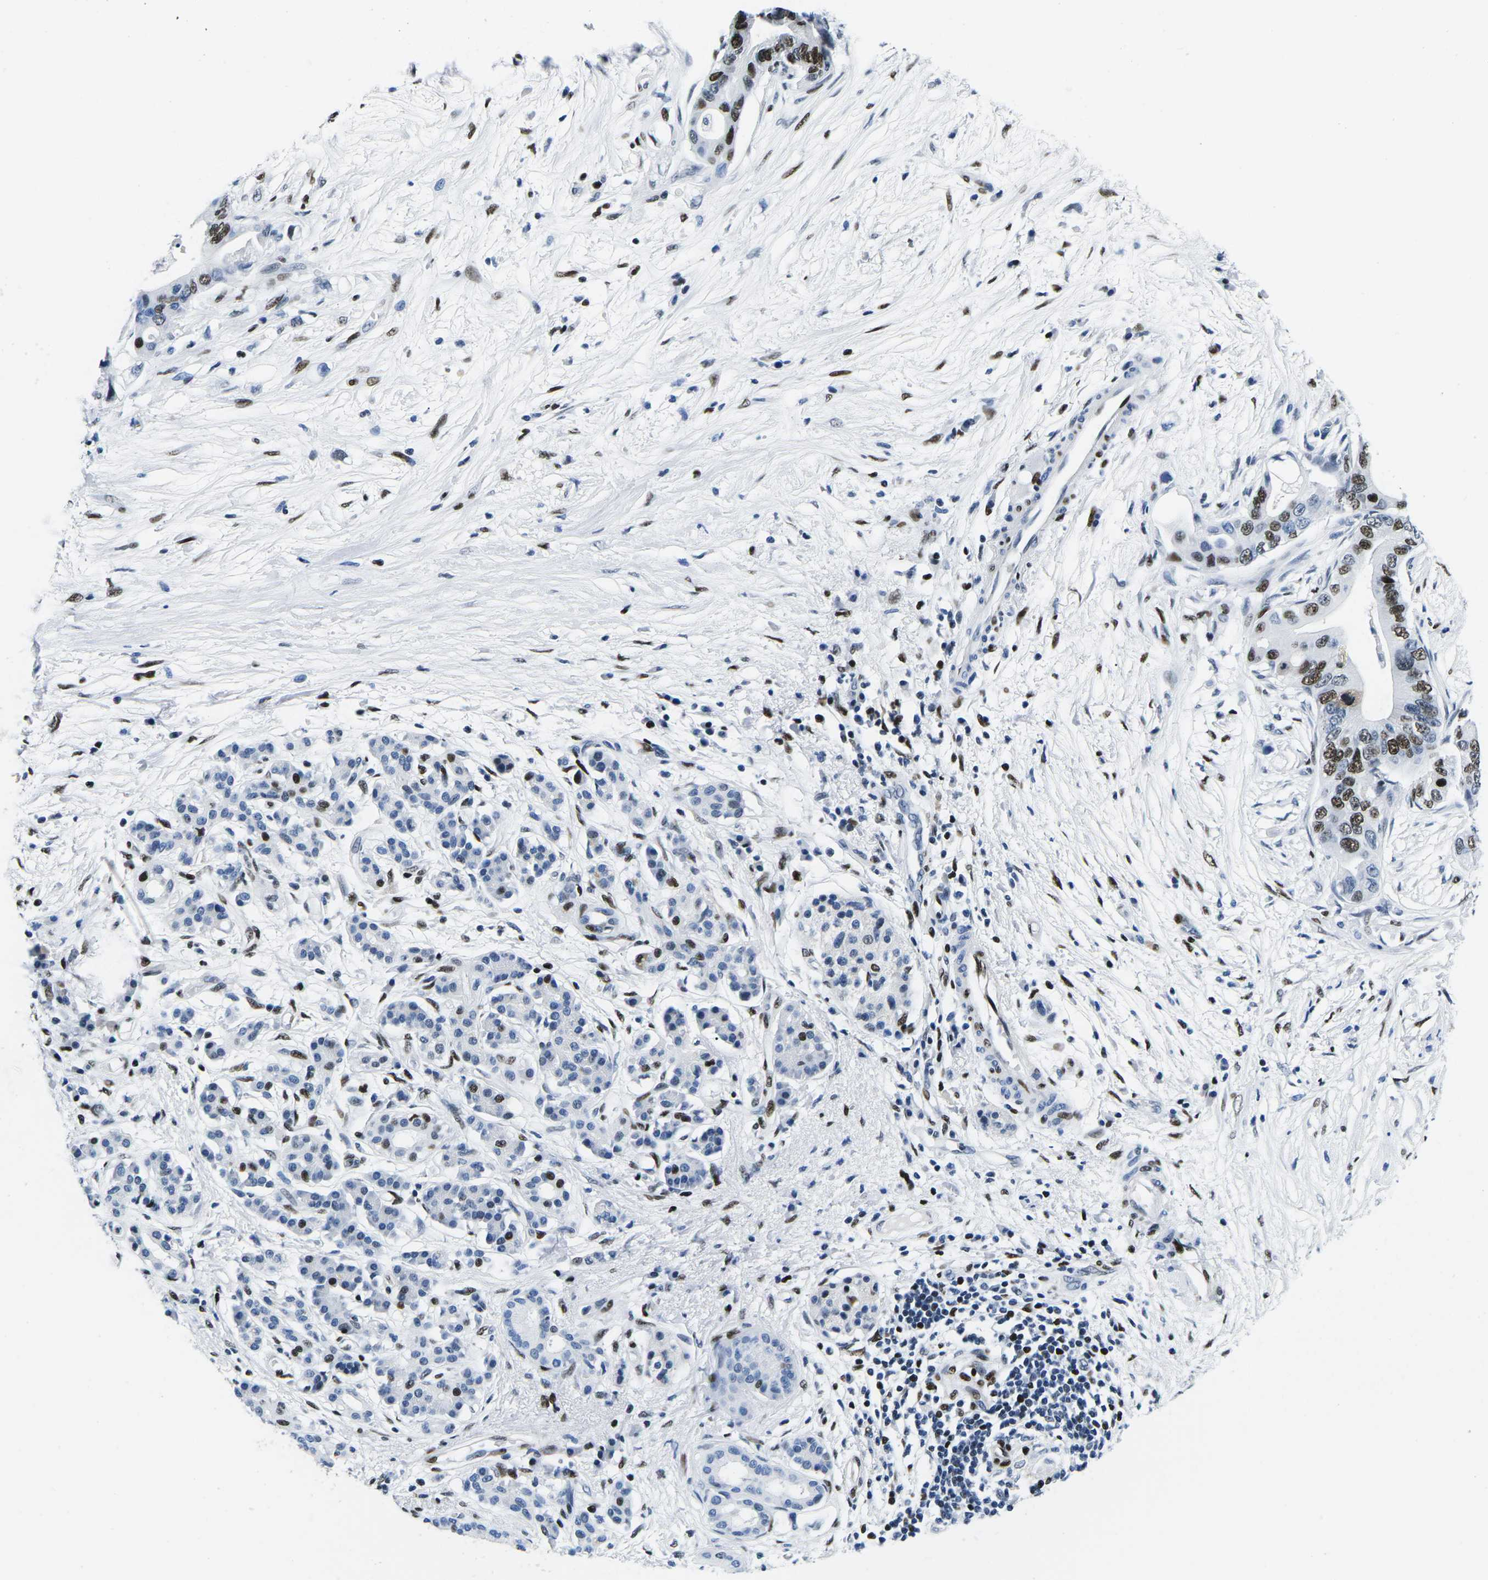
{"staining": {"intensity": "strong", "quantity": "25%-75%", "location": "nuclear"}, "tissue": "pancreatic cancer", "cell_type": "Tumor cells", "image_type": "cancer", "snomed": [{"axis": "morphology", "description": "Adenocarcinoma, NOS"}, {"axis": "topography", "description": "Pancreas"}], "caption": "Immunohistochemistry of human adenocarcinoma (pancreatic) demonstrates high levels of strong nuclear expression in about 25%-75% of tumor cells. (Stains: DAB in brown, nuclei in blue, Microscopy: brightfield microscopy at high magnification).", "gene": "ATF1", "patient": {"sex": "male", "age": 77}}